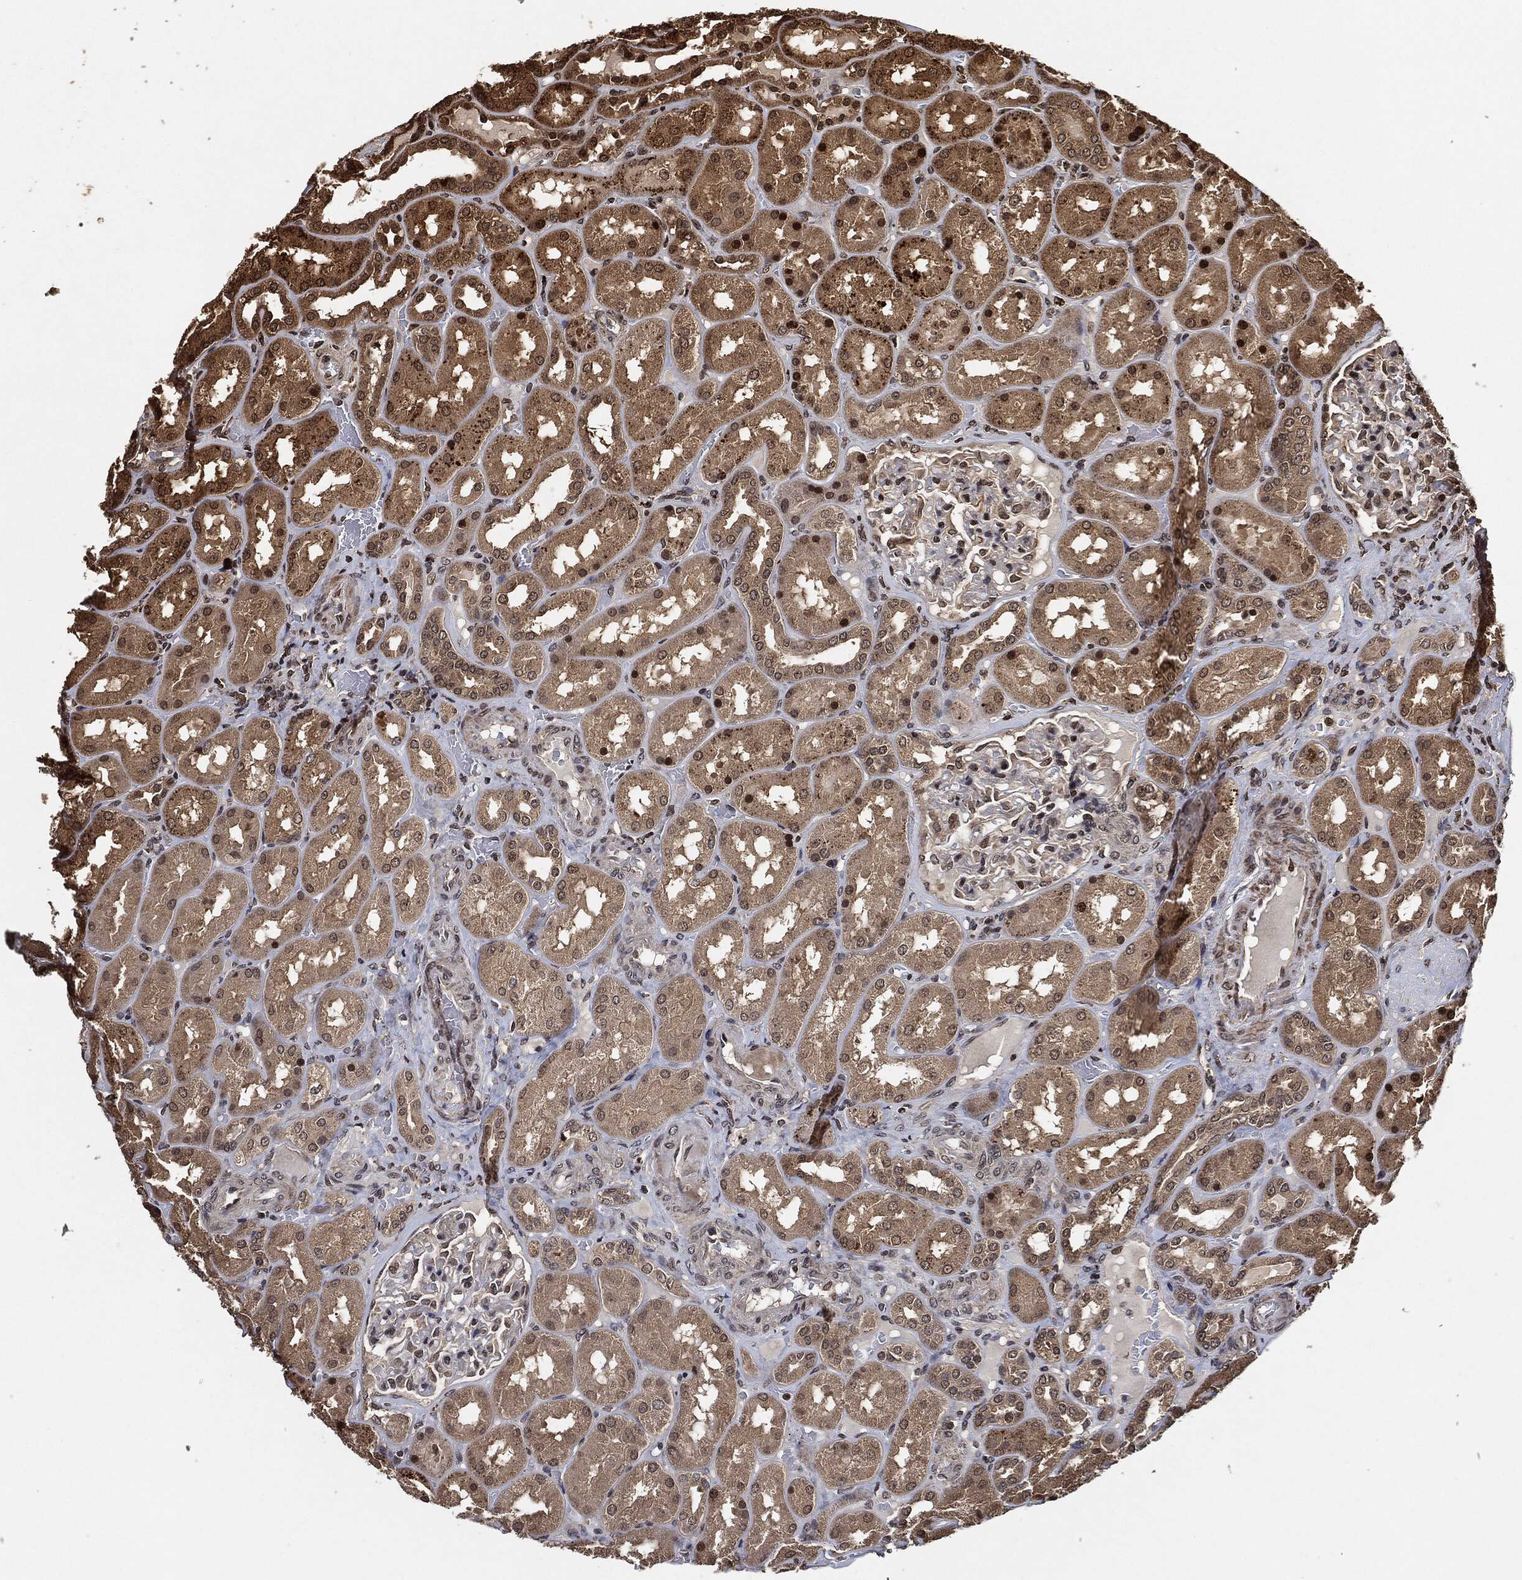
{"staining": {"intensity": "moderate", "quantity": "<25%", "location": "nuclear"}, "tissue": "kidney", "cell_type": "Cells in glomeruli", "image_type": "normal", "snomed": [{"axis": "morphology", "description": "Normal tissue, NOS"}, {"axis": "topography", "description": "Kidney"}], "caption": "Protein staining of unremarkable kidney displays moderate nuclear positivity in approximately <25% of cells in glomeruli. Using DAB (brown) and hematoxylin (blue) stains, captured at high magnification using brightfield microscopy.", "gene": "PDK1", "patient": {"sex": "male", "age": 73}}